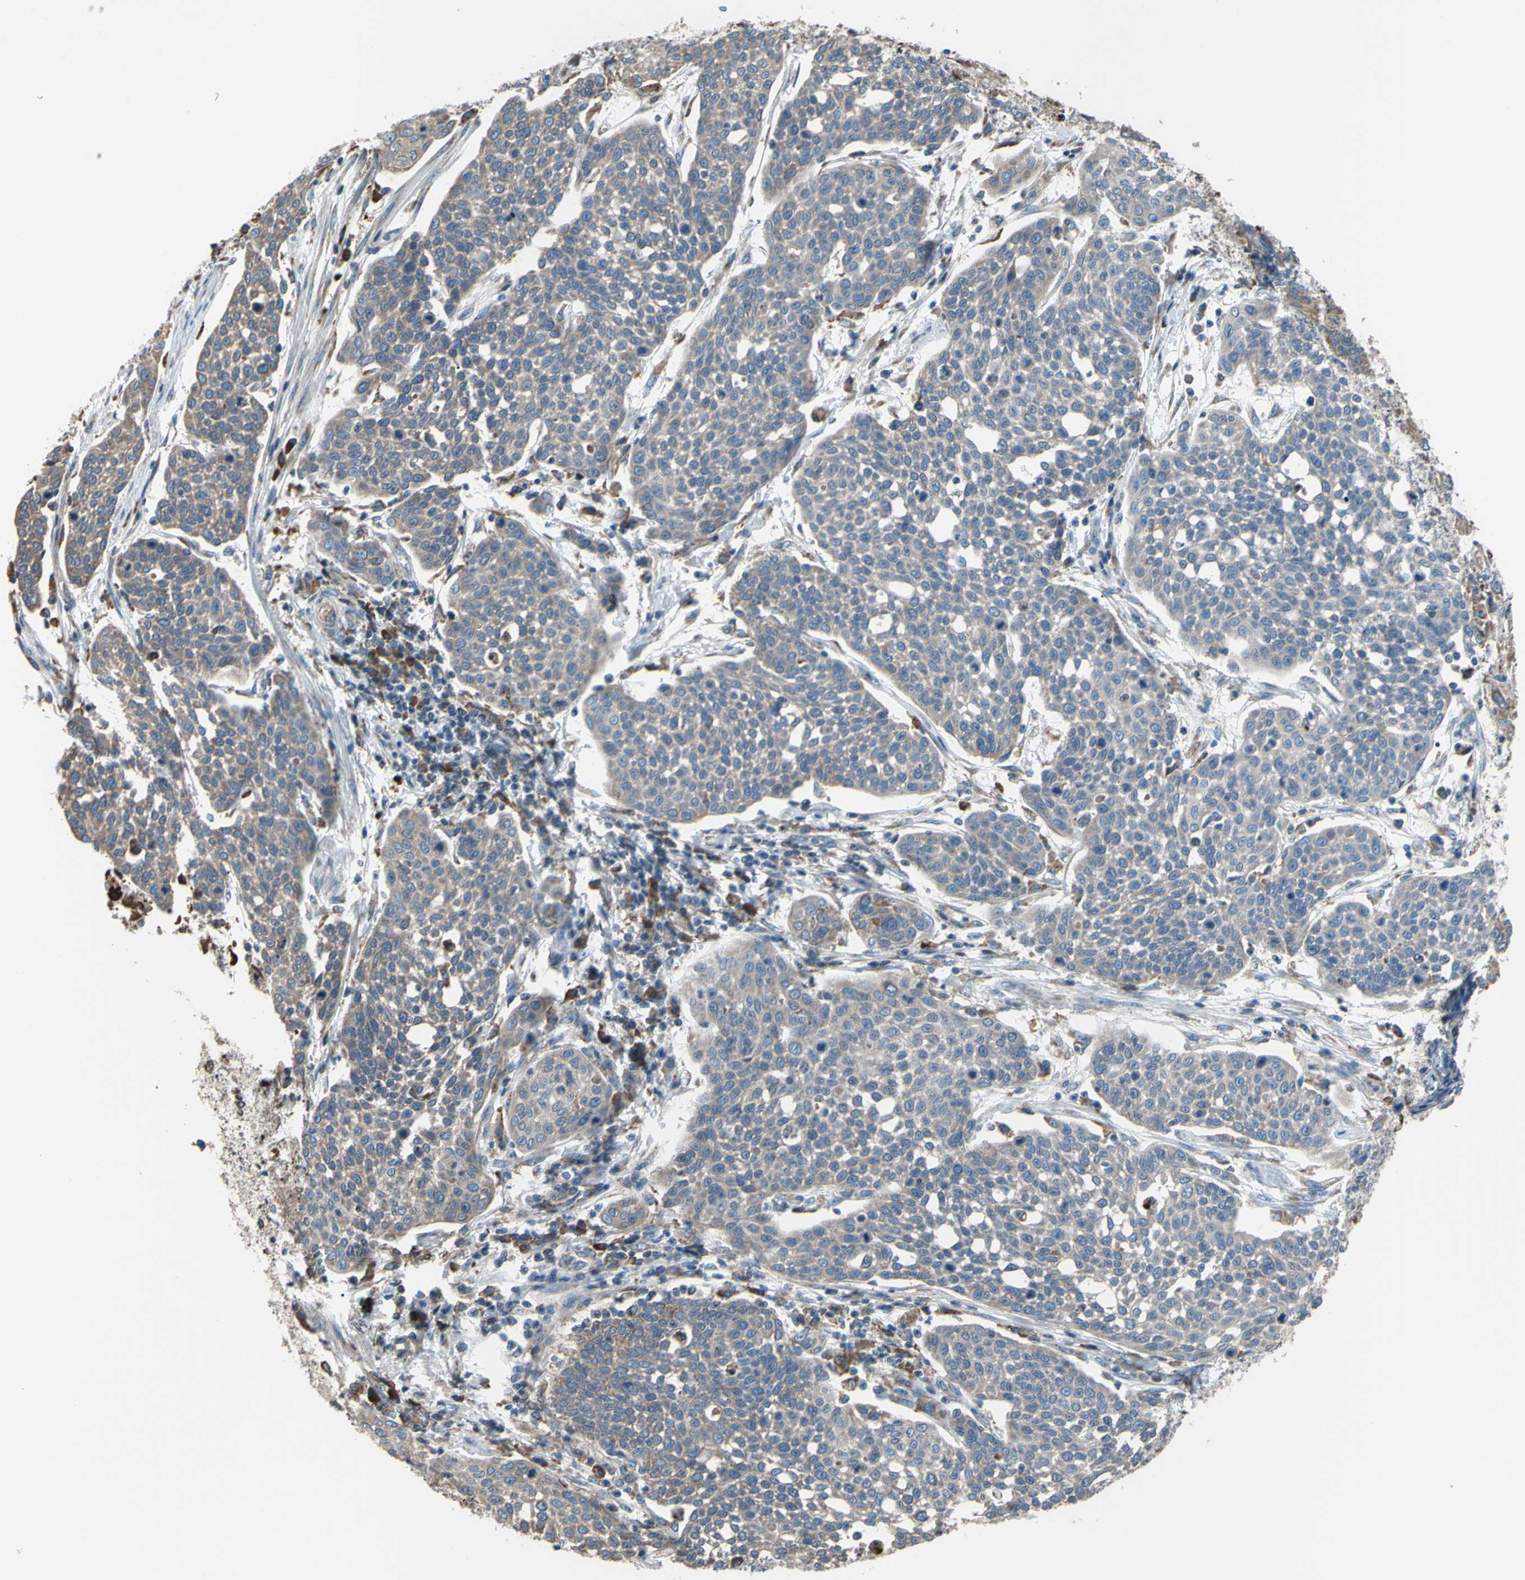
{"staining": {"intensity": "weak", "quantity": ">75%", "location": "cytoplasmic/membranous"}, "tissue": "cervical cancer", "cell_type": "Tumor cells", "image_type": "cancer", "snomed": [{"axis": "morphology", "description": "Squamous cell carcinoma, NOS"}, {"axis": "topography", "description": "Cervix"}], "caption": "Cervical cancer (squamous cell carcinoma) stained with a protein marker displays weak staining in tumor cells.", "gene": "BMF", "patient": {"sex": "female", "age": 34}}